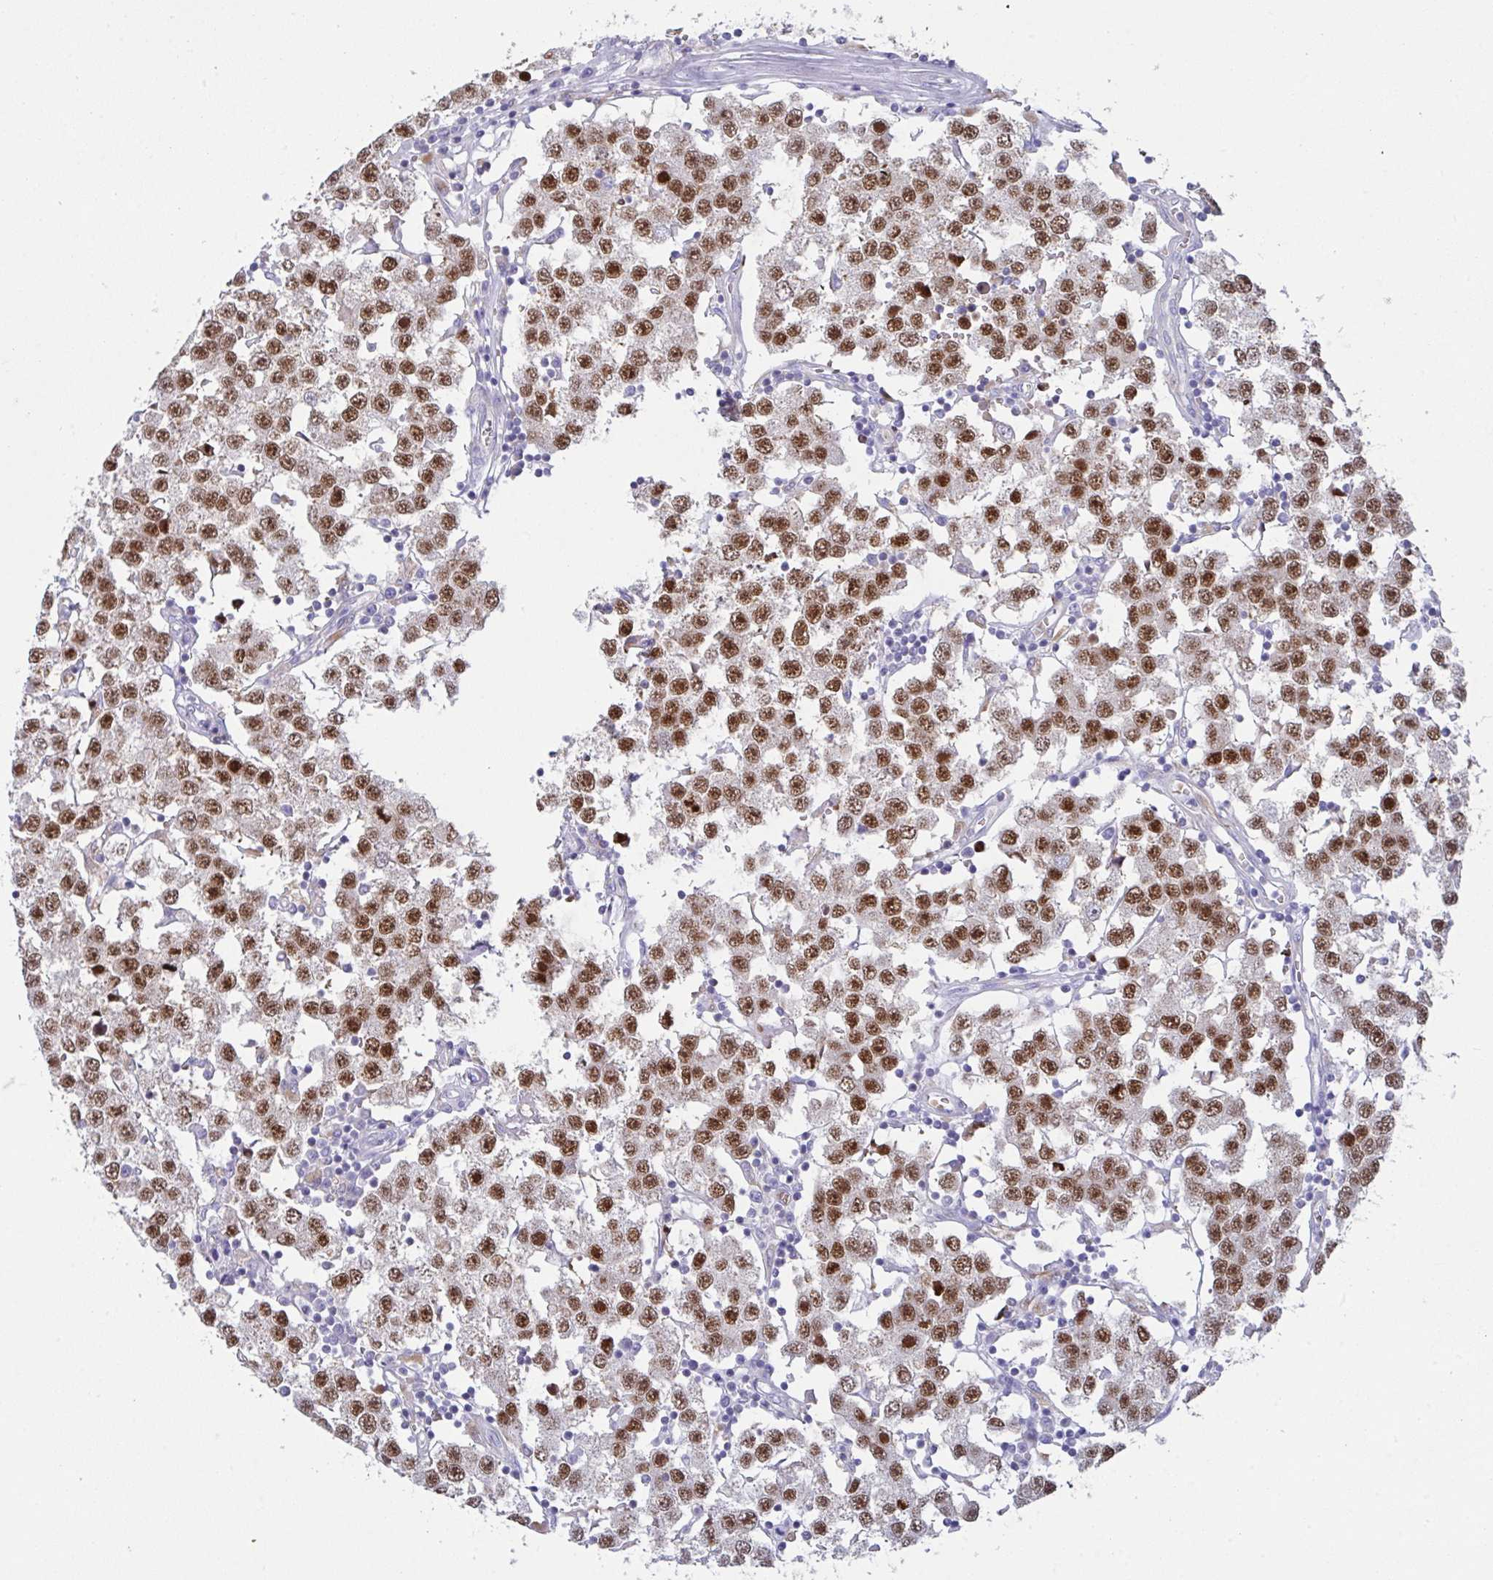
{"staining": {"intensity": "moderate", "quantity": ">75%", "location": "nuclear"}, "tissue": "testis cancer", "cell_type": "Tumor cells", "image_type": "cancer", "snomed": [{"axis": "morphology", "description": "Seminoma, NOS"}, {"axis": "topography", "description": "Testis"}], "caption": "Tumor cells demonstrate medium levels of moderate nuclear expression in about >75% of cells in human testis cancer (seminoma).", "gene": "TFAP2C", "patient": {"sex": "male", "age": 34}}